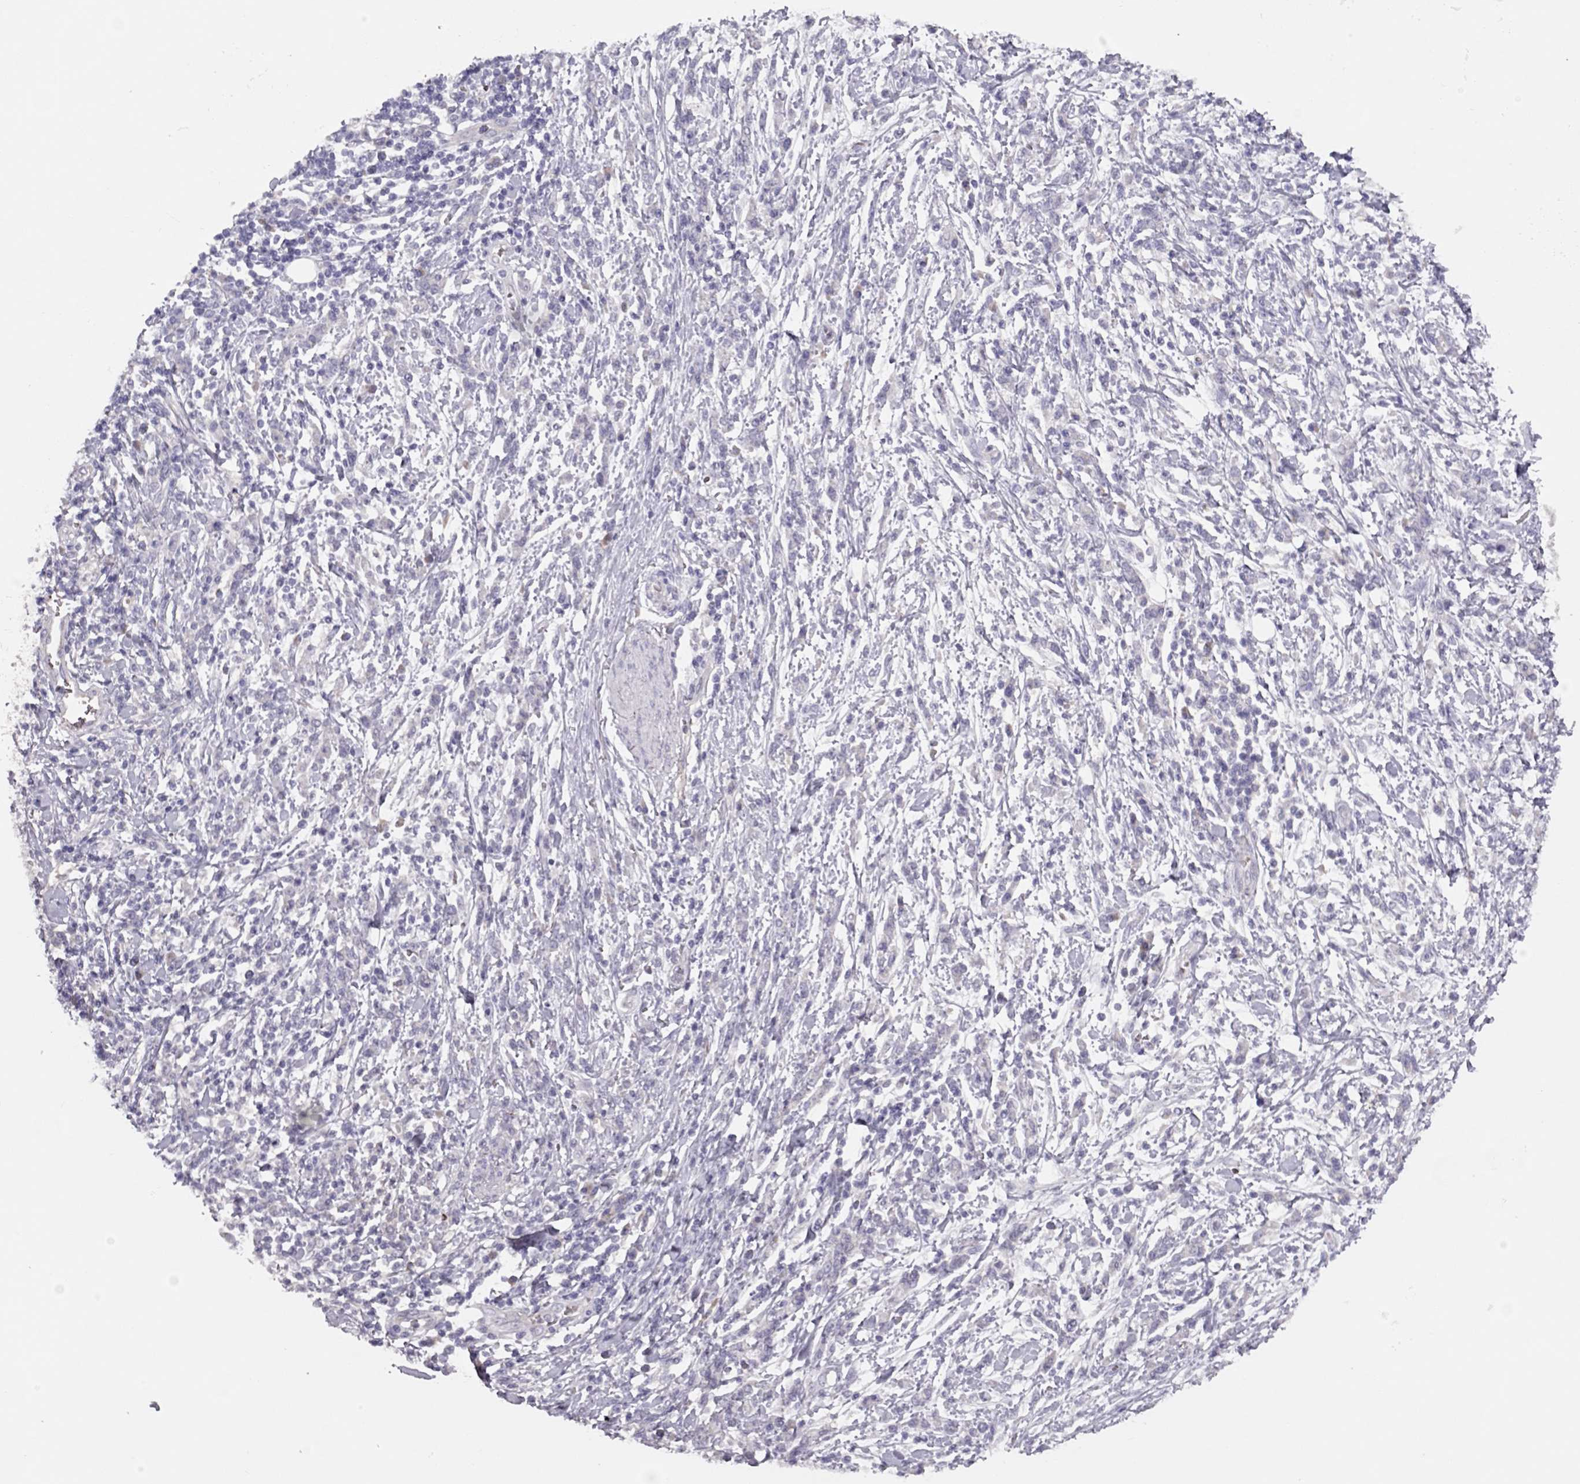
{"staining": {"intensity": "negative", "quantity": "none", "location": "none"}, "tissue": "stomach cancer", "cell_type": "Tumor cells", "image_type": "cancer", "snomed": [{"axis": "morphology", "description": "Adenocarcinoma, NOS"}, {"axis": "topography", "description": "Stomach"}], "caption": "IHC of human adenocarcinoma (stomach) displays no expression in tumor cells.", "gene": "RHD", "patient": {"sex": "female", "age": 57}}